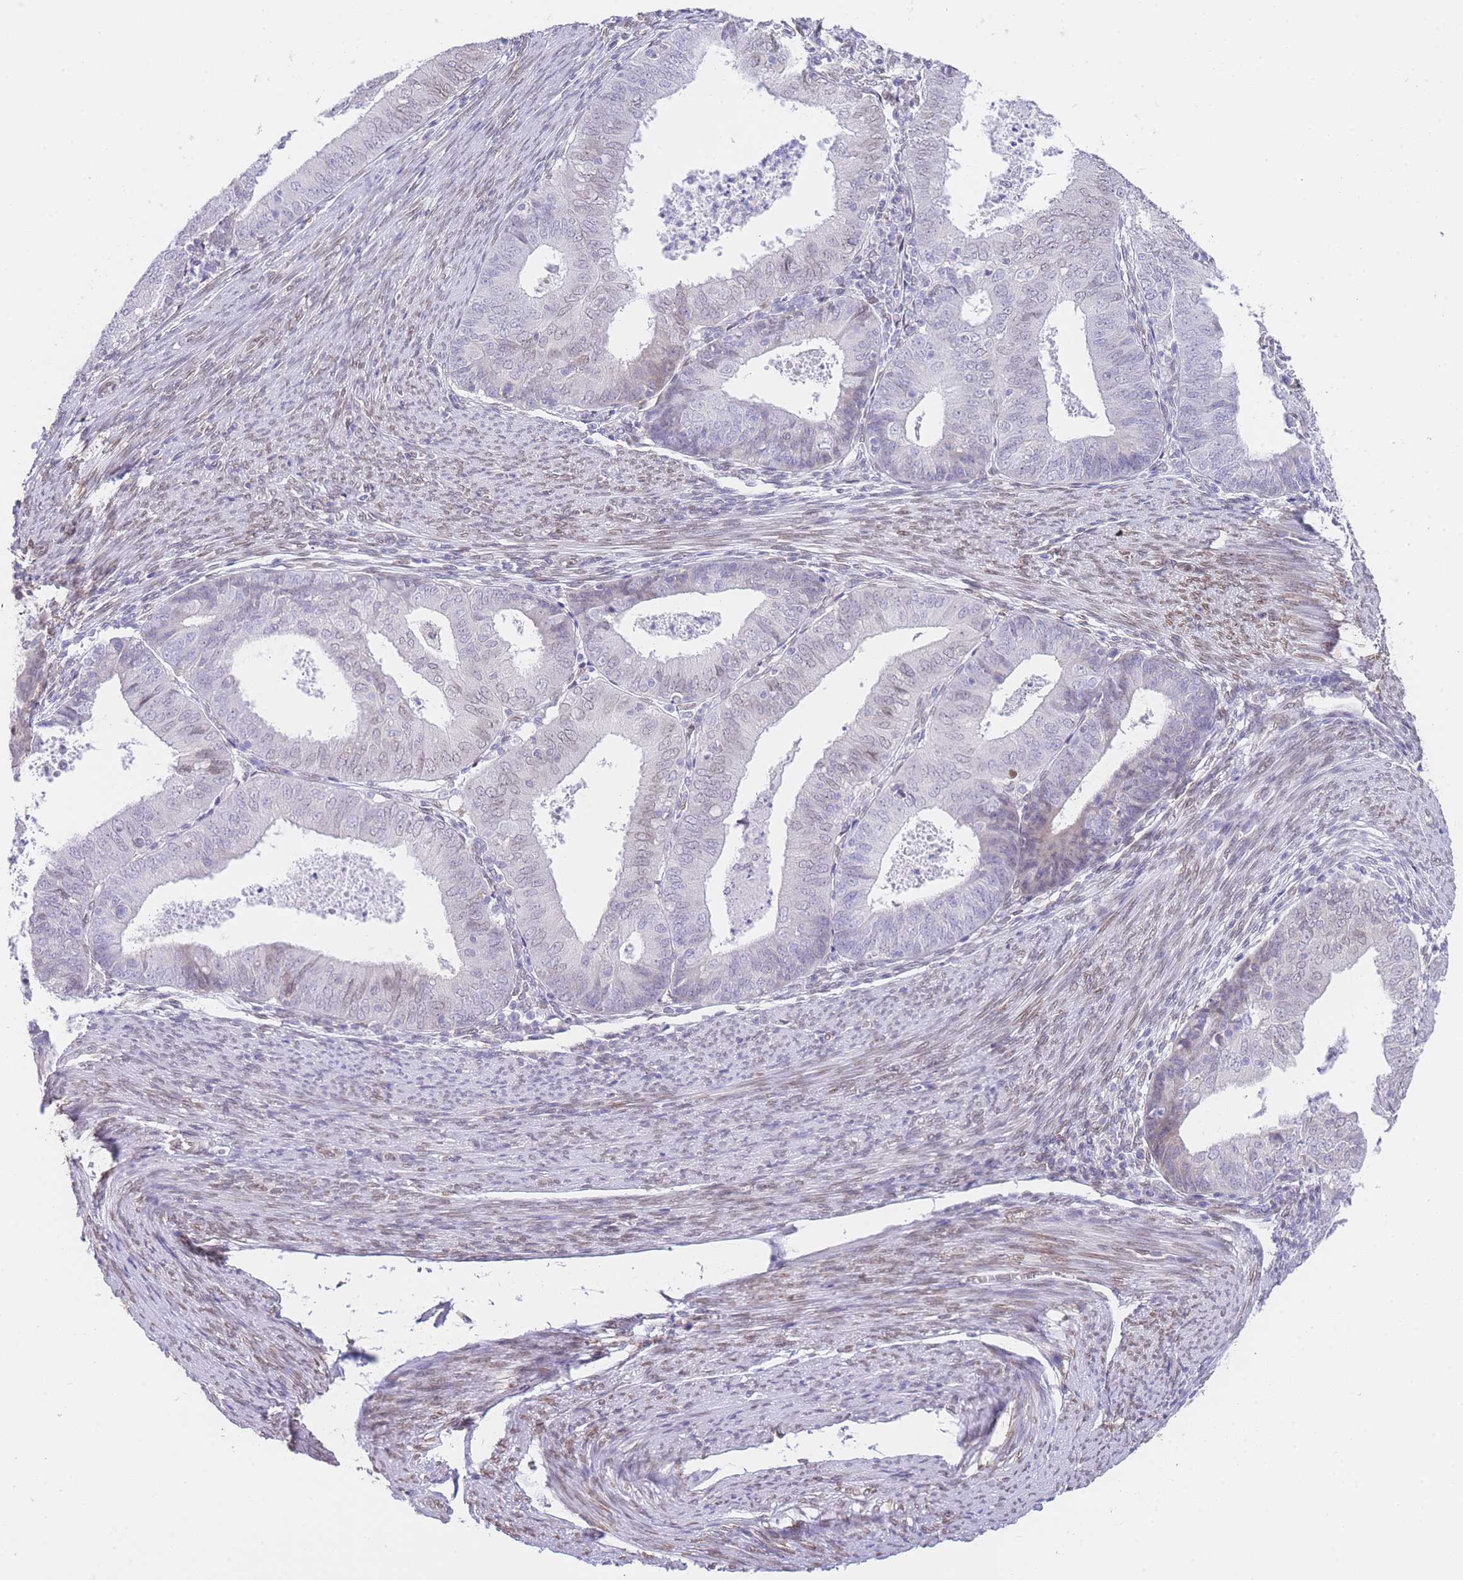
{"staining": {"intensity": "weak", "quantity": "<25%", "location": "nuclear"}, "tissue": "endometrial cancer", "cell_type": "Tumor cells", "image_type": "cancer", "snomed": [{"axis": "morphology", "description": "Adenocarcinoma, NOS"}, {"axis": "topography", "description": "Endometrium"}], "caption": "Endometrial adenocarcinoma stained for a protein using immunohistochemistry (IHC) demonstrates no staining tumor cells.", "gene": "OR10AD1", "patient": {"sex": "female", "age": 57}}